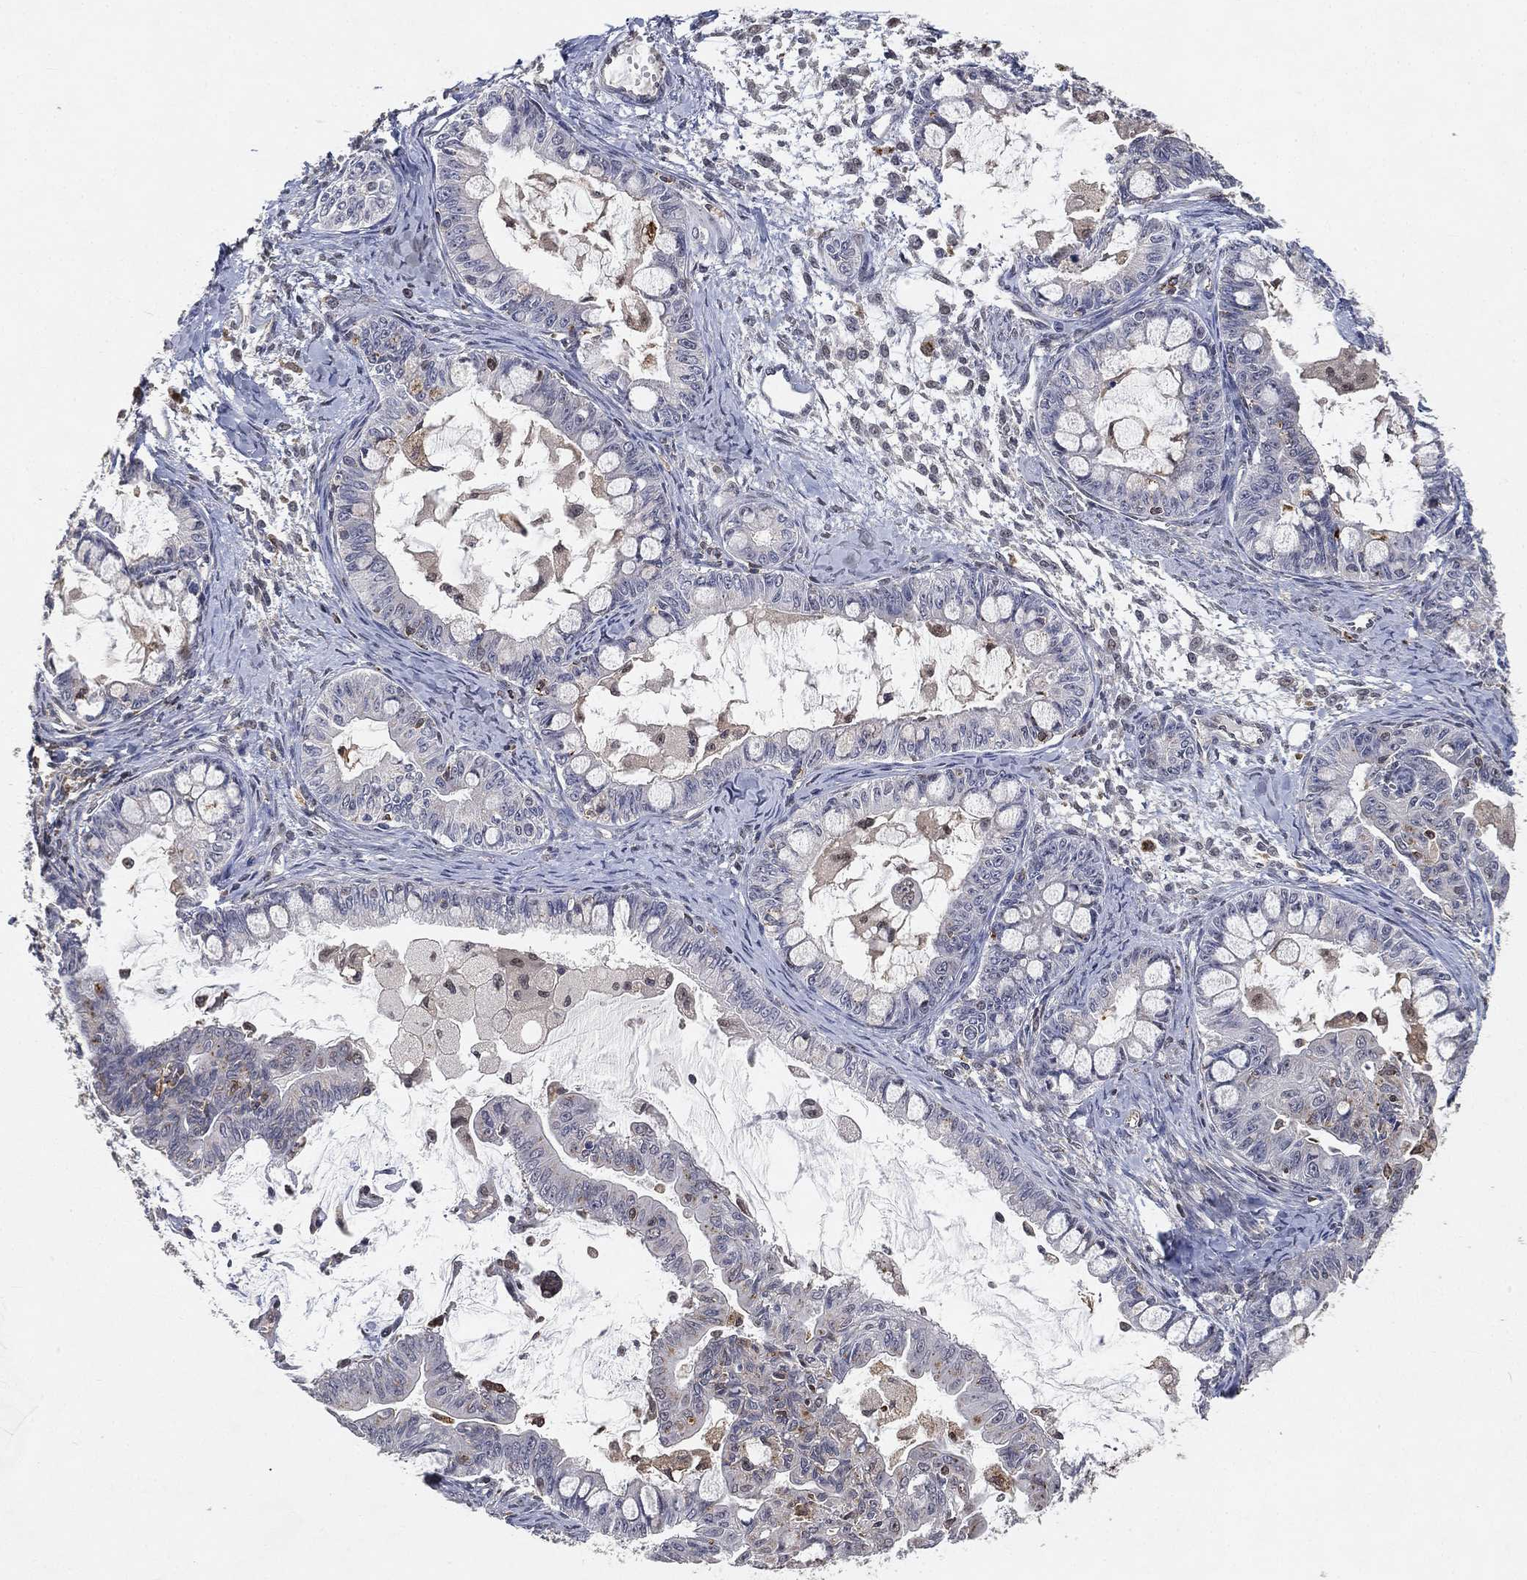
{"staining": {"intensity": "negative", "quantity": "none", "location": "none"}, "tissue": "ovarian cancer", "cell_type": "Tumor cells", "image_type": "cancer", "snomed": [{"axis": "morphology", "description": "Cystadenocarcinoma, mucinous, NOS"}, {"axis": "topography", "description": "Ovary"}], "caption": "DAB (3,3'-diaminobenzidine) immunohistochemical staining of mucinous cystadenocarcinoma (ovarian) exhibits no significant expression in tumor cells. (DAB immunohistochemistry, high magnification).", "gene": "WDR26", "patient": {"sex": "female", "age": 63}}